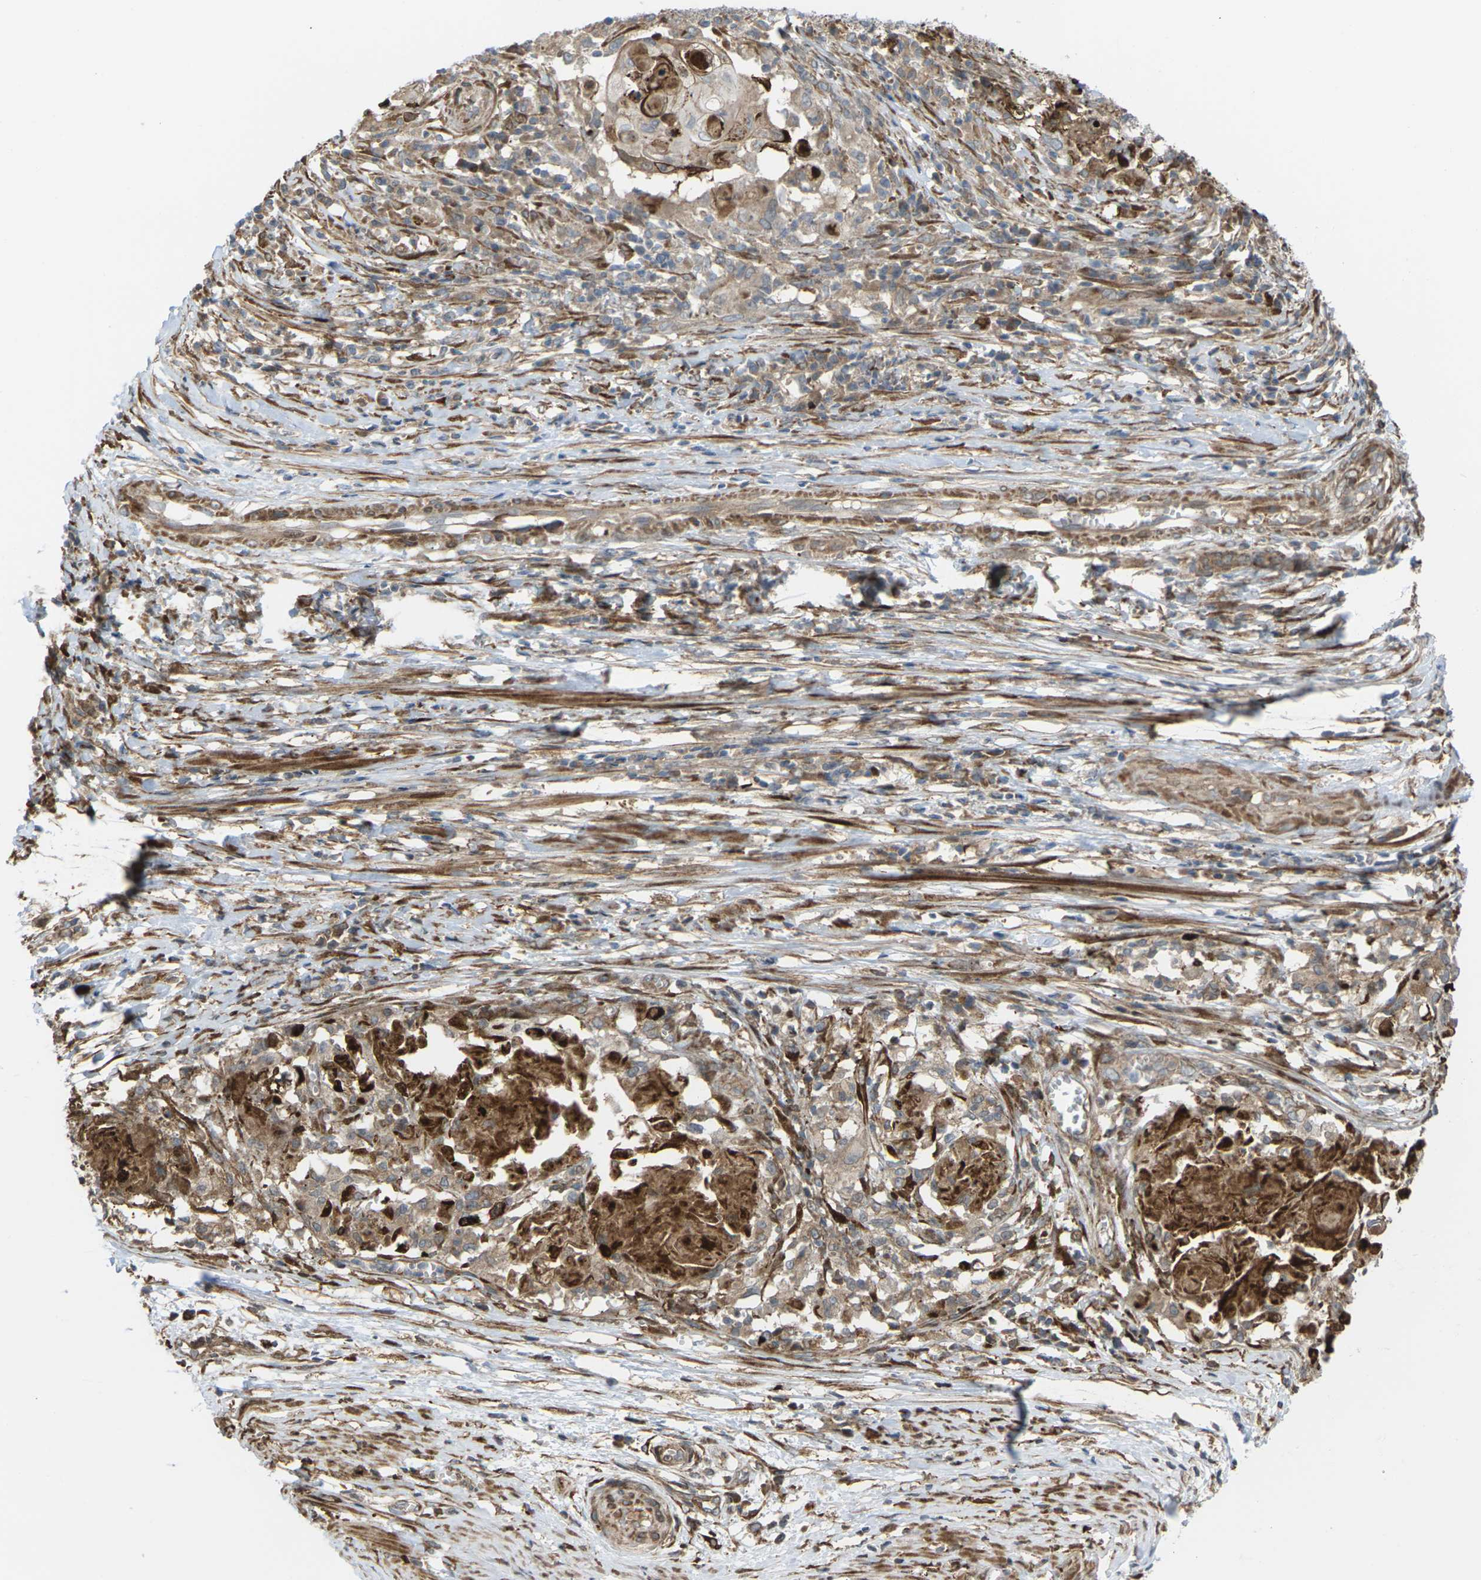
{"staining": {"intensity": "moderate", "quantity": ">75%", "location": "cytoplasmic/membranous"}, "tissue": "cervical cancer", "cell_type": "Tumor cells", "image_type": "cancer", "snomed": [{"axis": "morphology", "description": "Squamous cell carcinoma, NOS"}, {"axis": "topography", "description": "Cervix"}], "caption": "Immunohistochemistry (IHC) photomicrograph of neoplastic tissue: squamous cell carcinoma (cervical) stained using immunohistochemistry (IHC) reveals medium levels of moderate protein expression localized specifically in the cytoplasmic/membranous of tumor cells, appearing as a cytoplasmic/membranous brown color.", "gene": "ROBO1", "patient": {"sex": "female", "age": 39}}